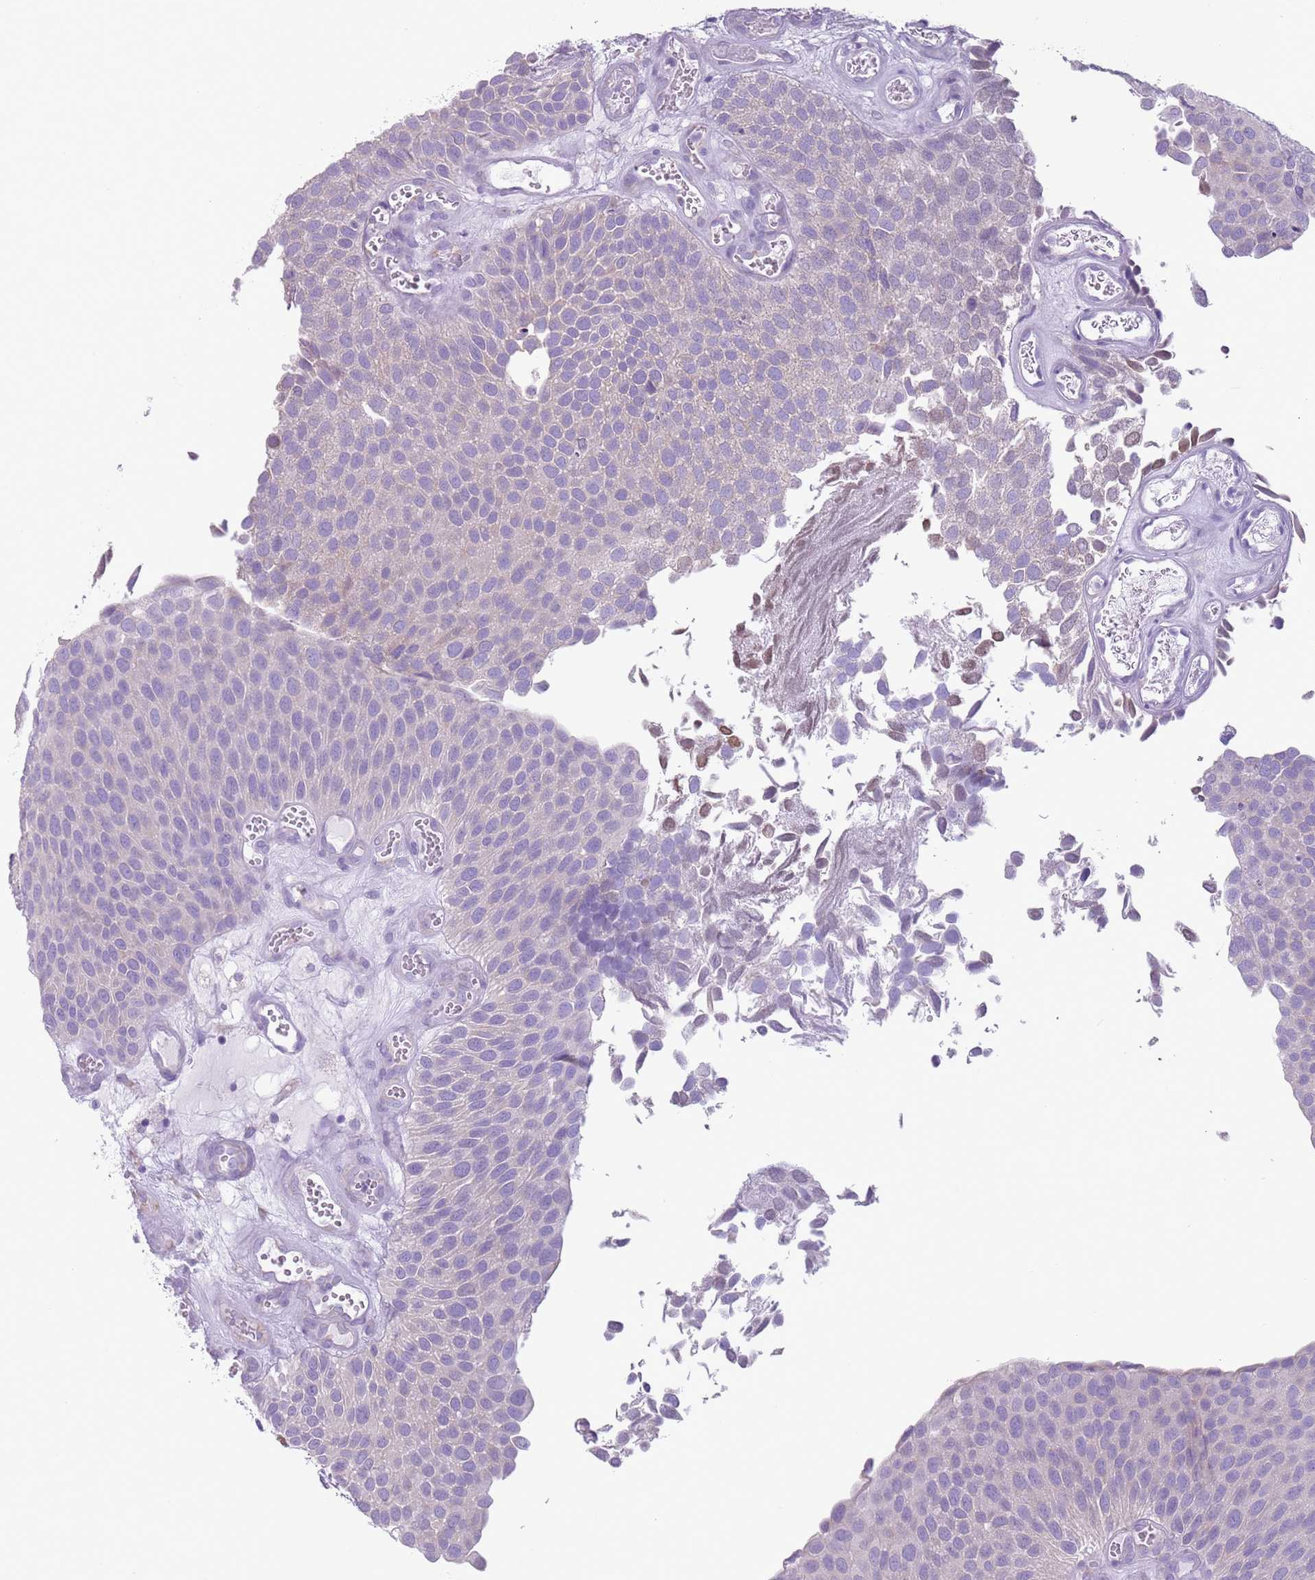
{"staining": {"intensity": "negative", "quantity": "none", "location": "none"}, "tissue": "urothelial cancer", "cell_type": "Tumor cells", "image_type": "cancer", "snomed": [{"axis": "morphology", "description": "Urothelial carcinoma, Low grade"}, {"axis": "topography", "description": "Urinary bladder"}], "caption": "Immunohistochemical staining of human urothelial carcinoma (low-grade) exhibits no significant staining in tumor cells.", "gene": "HYOU1", "patient": {"sex": "male", "age": 89}}